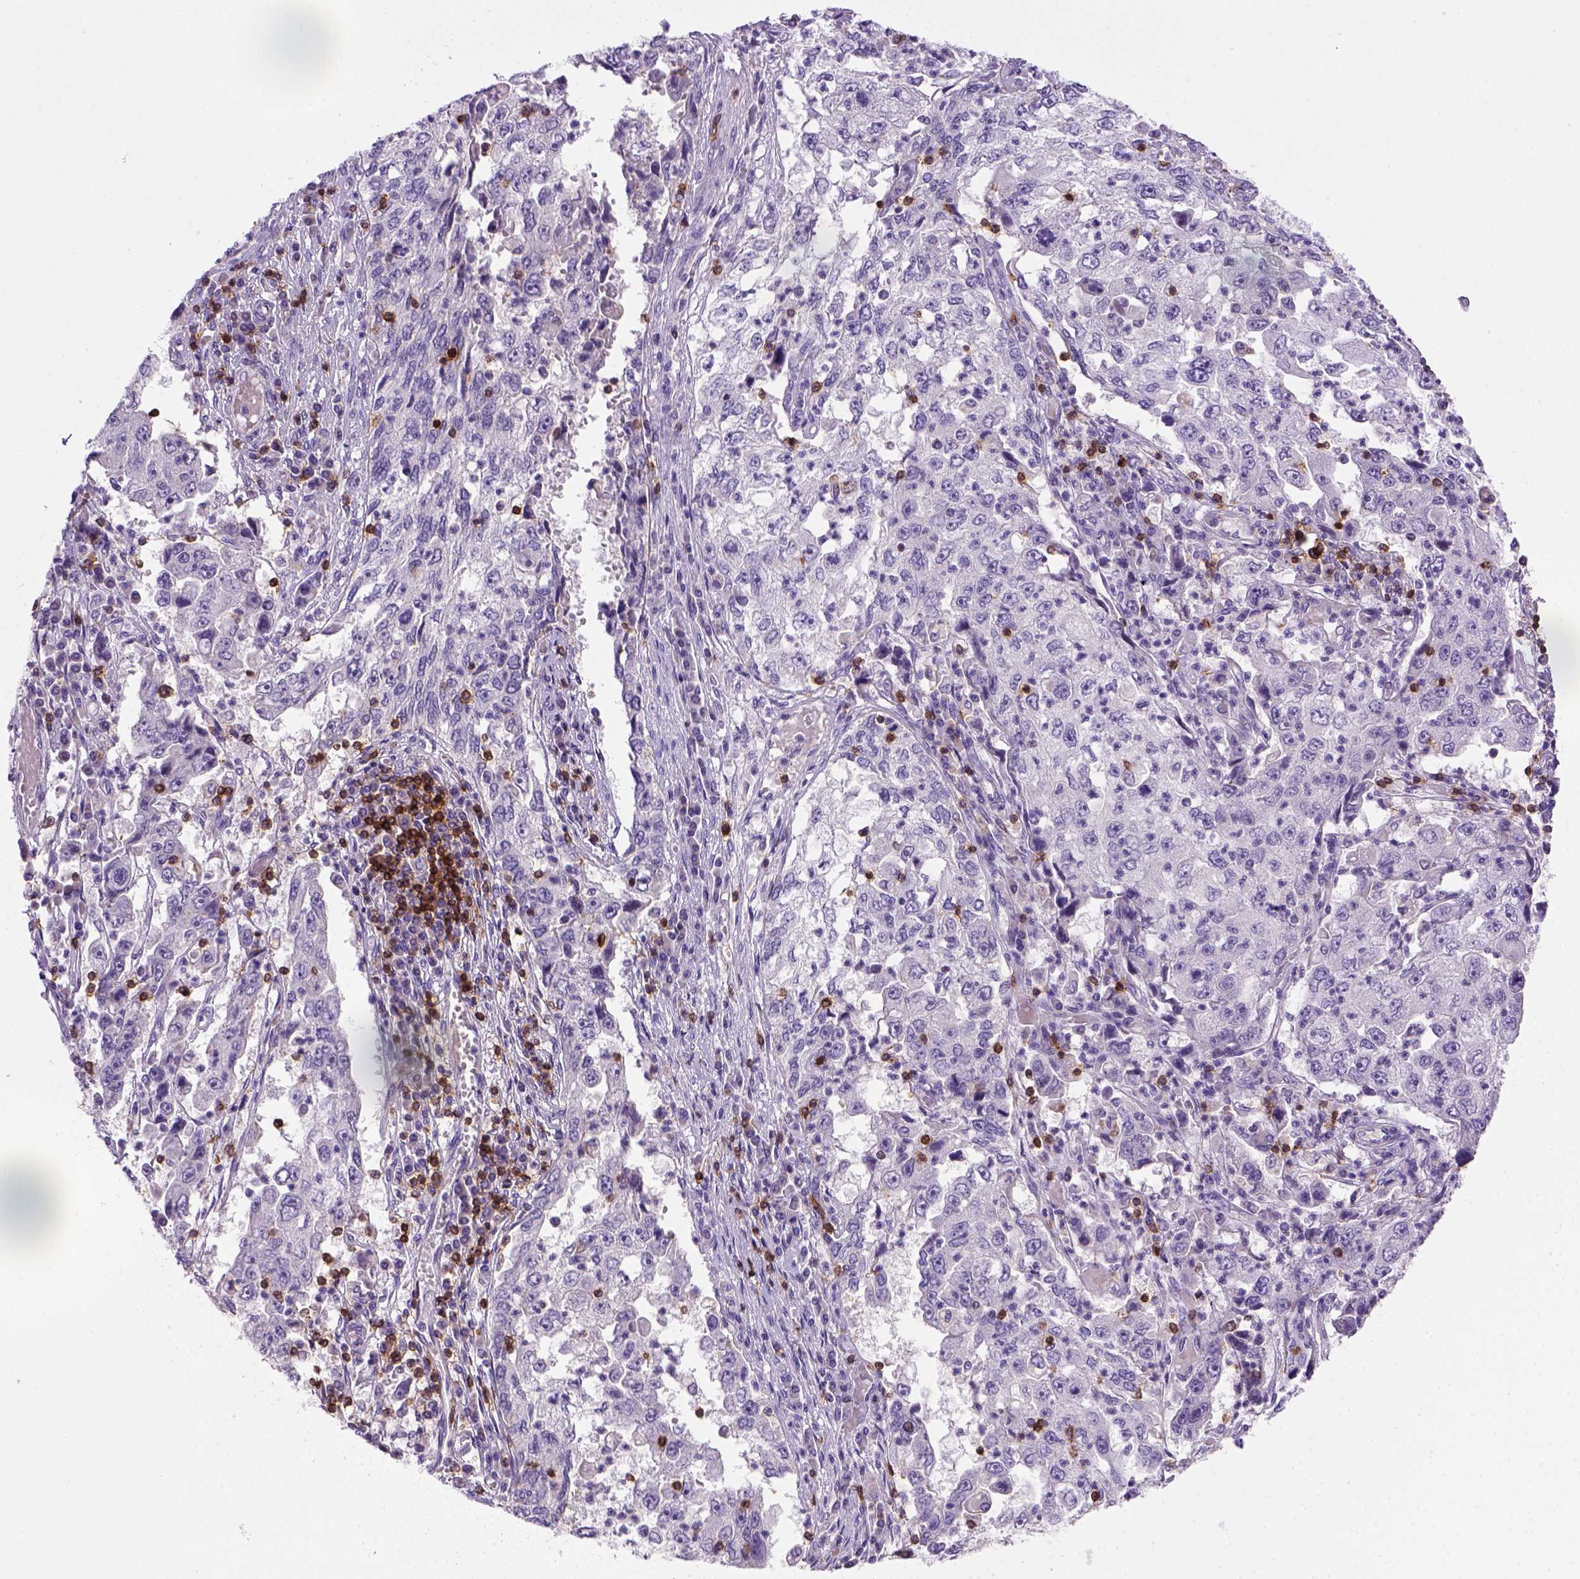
{"staining": {"intensity": "negative", "quantity": "none", "location": "none"}, "tissue": "cervical cancer", "cell_type": "Tumor cells", "image_type": "cancer", "snomed": [{"axis": "morphology", "description": "Squamous cell carcinoma, NOS"}, {"axis": "topography", "description": "Cervix"}], "caption": "Immunohistochemistry of human cervical squamous cell carcinoma exhibits no expression in tumor cells. (DAB immunohistochemistry, high magnification).", "gene": "CD3E", "patient": {"sex": "female", "age": 36}}